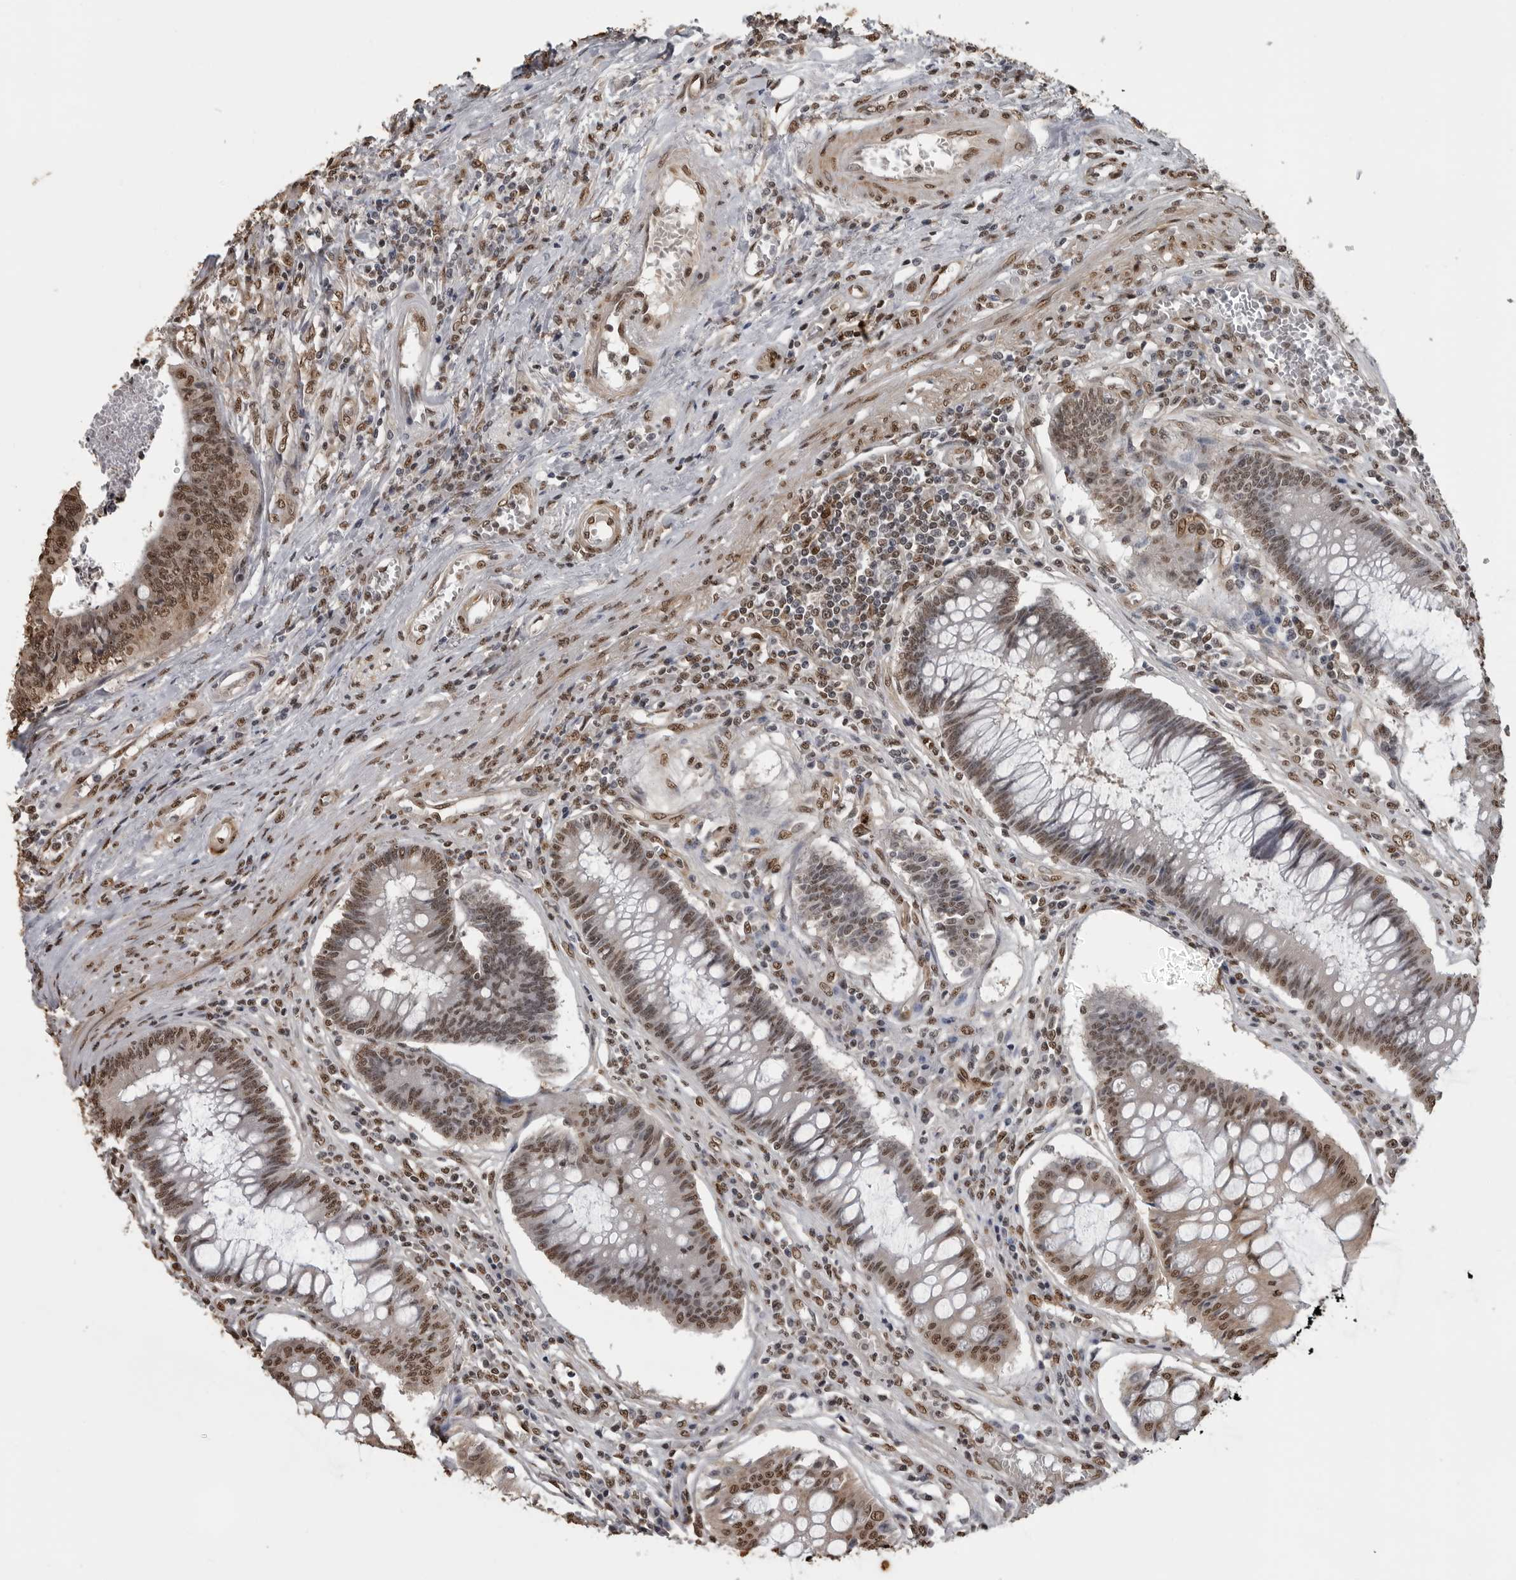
{"staining": {"intensity": "moderate", "quantity": ">75%", "location": "nuclear"}, "tissue": "colorectal cancer", "cell_type": "Tumor cells", "image_type": "cancer", "snomed": [{"axis": "morphology", "description": "Adenocarcinoma, NOS"}, {"axis": "topography", "description": "Rectum"}], "caption": "Moderate nuclear staining for a protein is present in about >75% of tumor cells of colorectal cancer using immunohistochemistry.", "gene": "SMAD2", "patient": {"sex": "male", "age": 84}}